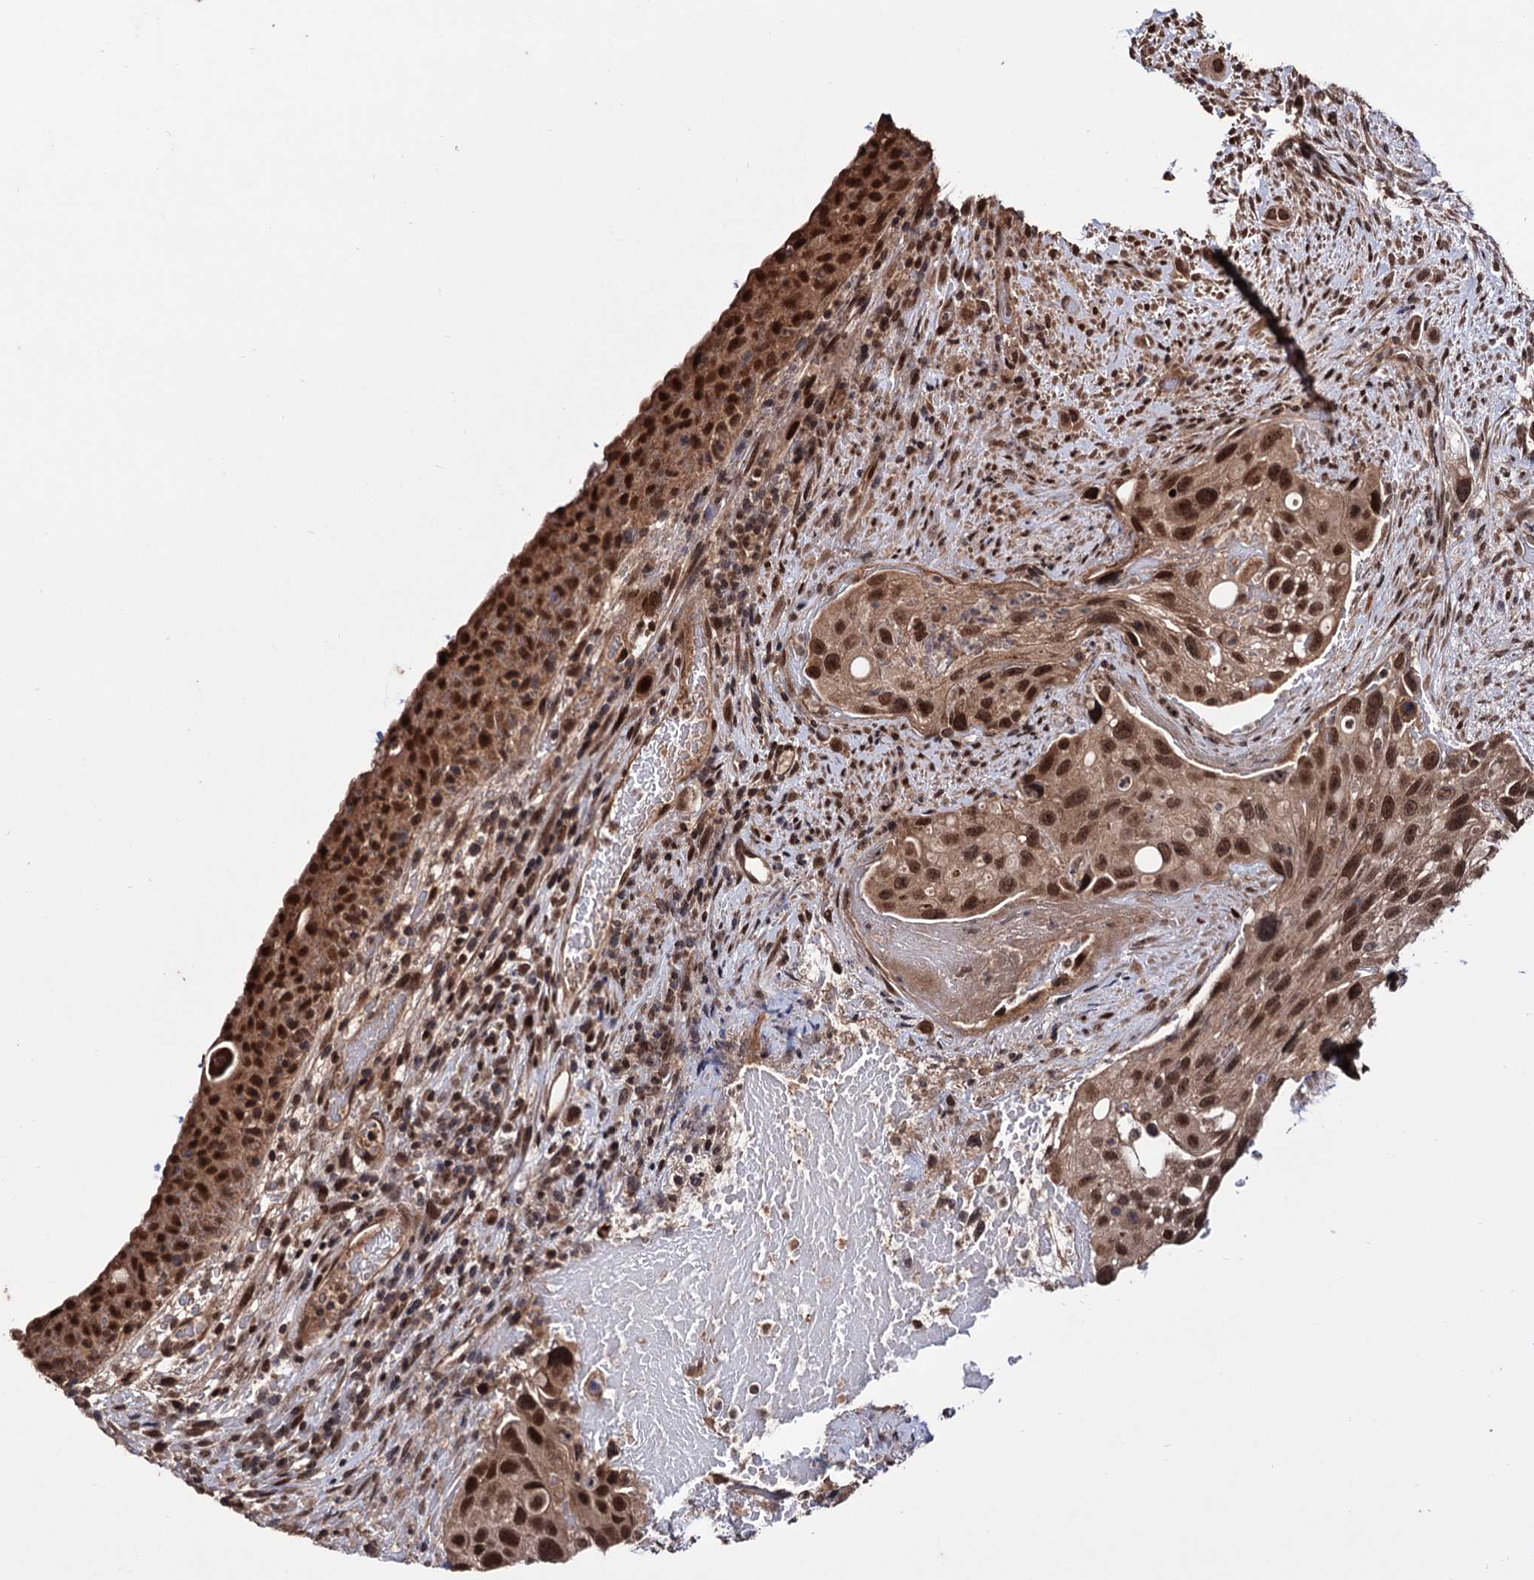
{"staining": {"intensity": "moderate", "quantity": ">75%", "location": "cytoplasmic/membranous,nuclear"}, "tissue": "urothelial cancer", "cell_type": "Tumor cells", "image_type": "cancer", "snomed": [{"axis": "morphology", "description": "Normal tissue, NOS"}, {"axis": "morphology", "description": "Urothelial carcinoma, High grade"}, {"axis": "topography", "description": "Vascular tissue"}, {"axis": "topography", "description": "Urinary bladder"}], "caption": "Urothelial cancer was stained to show a protein in brown. There is medium levels of moderate cytoplasmic/membranous and nuclear staining in approximately >75% of tumor cells. (IHC, brightfield microscopy, high magnification).", "gene": "KLF5", "patient": {"sex": "female", "age": 56}}